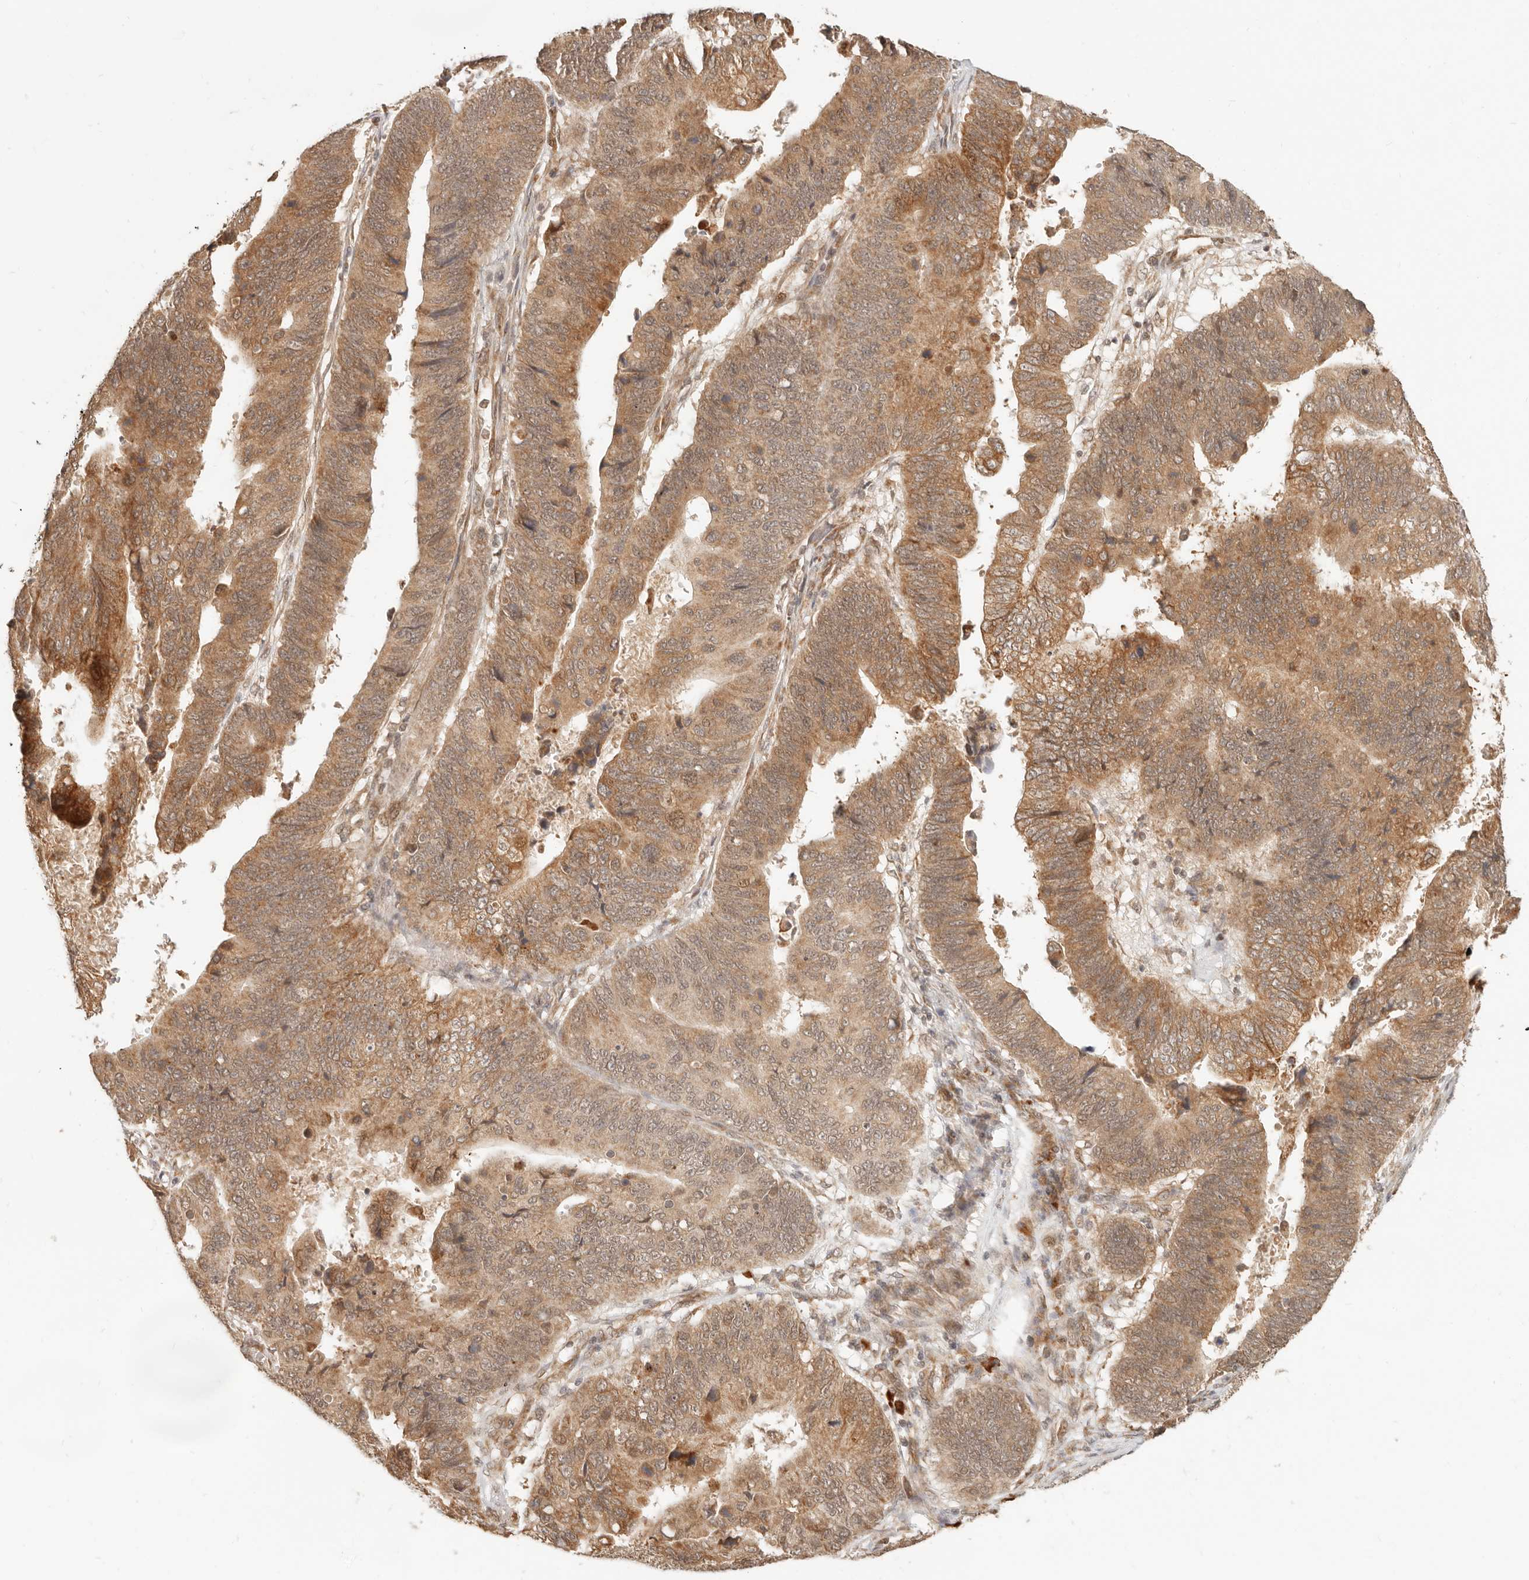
{"staining": {"intensity": "moderate", "quantity": ">75%", "location": "cytoplasmic/membranous"}, "tissue": "stomach cancer", "cell_type": "Tumor cells", "image_type": "cancer", "snomed": [{"axis": "morphology", "description": "Adenocarcinoma, NOS"}, {"axis": "topography", "description": "Stomach"}], "caption": "Brown immunohistochemical staining in human adenocarcinoma (stomach) shows moderate cytoplasmic/membranous expression in approximately >75% of tumor cells.", "gene": "BAALC", "patient": {"sex": "male", "age": 59}}